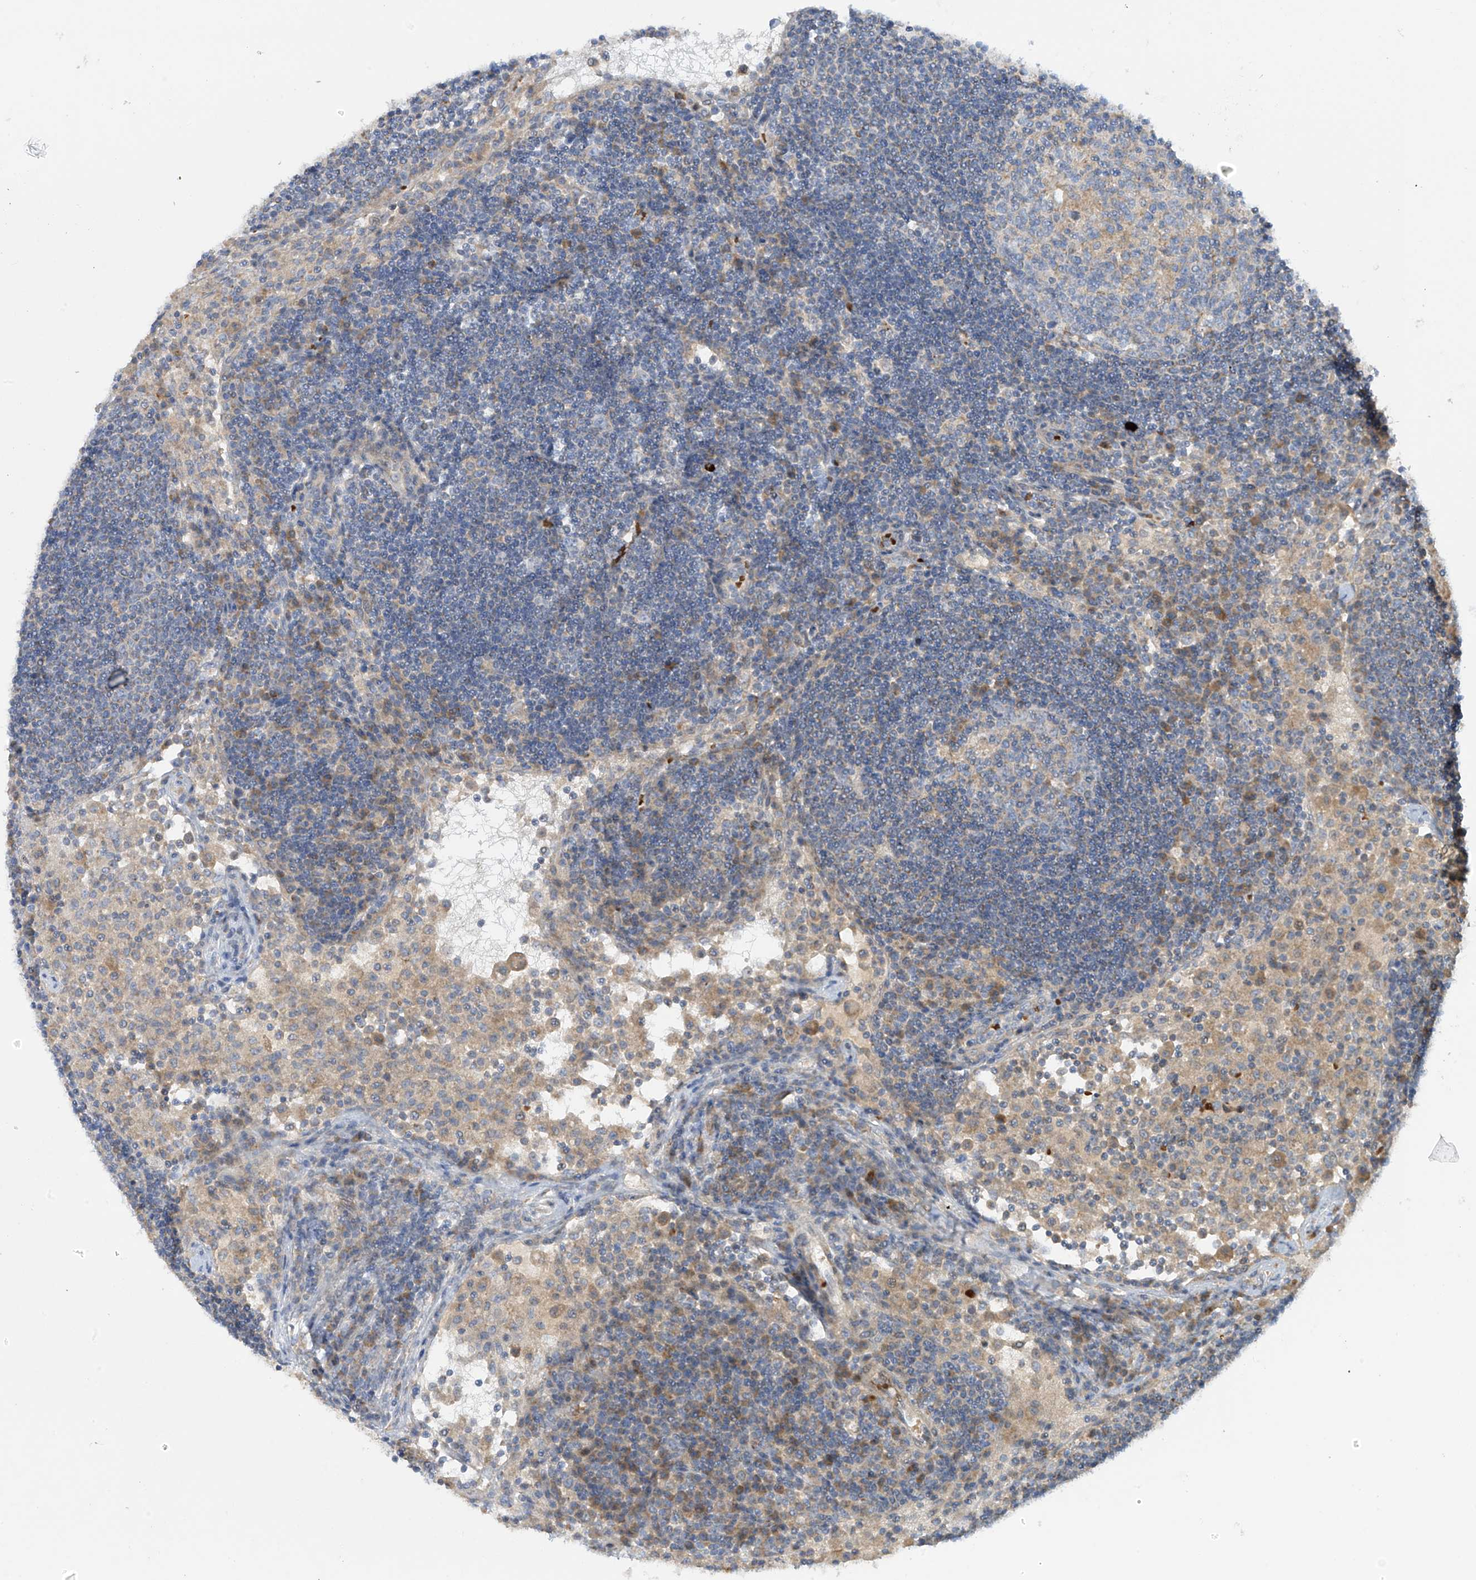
{"staining": {"intensity": "weak", "quantity": "<25%", "location": "cytoplasmic/membranous"}, "tissue": "lymph node", "cell_type": "Germinal center cells", "image_type": "normal", "snomed": [{"axis": "morphology", "description": "Normal tissue, NOS"}, {"axis": "topography", "description": "Lymph node"}], "caption": "A micrograph of human lymph node is negative for staining in germinal center cells. (IHC, brightfield microscopy, high magnification).", "gene": "METTL18", "patient": {"sex": "female", "age": 53}}